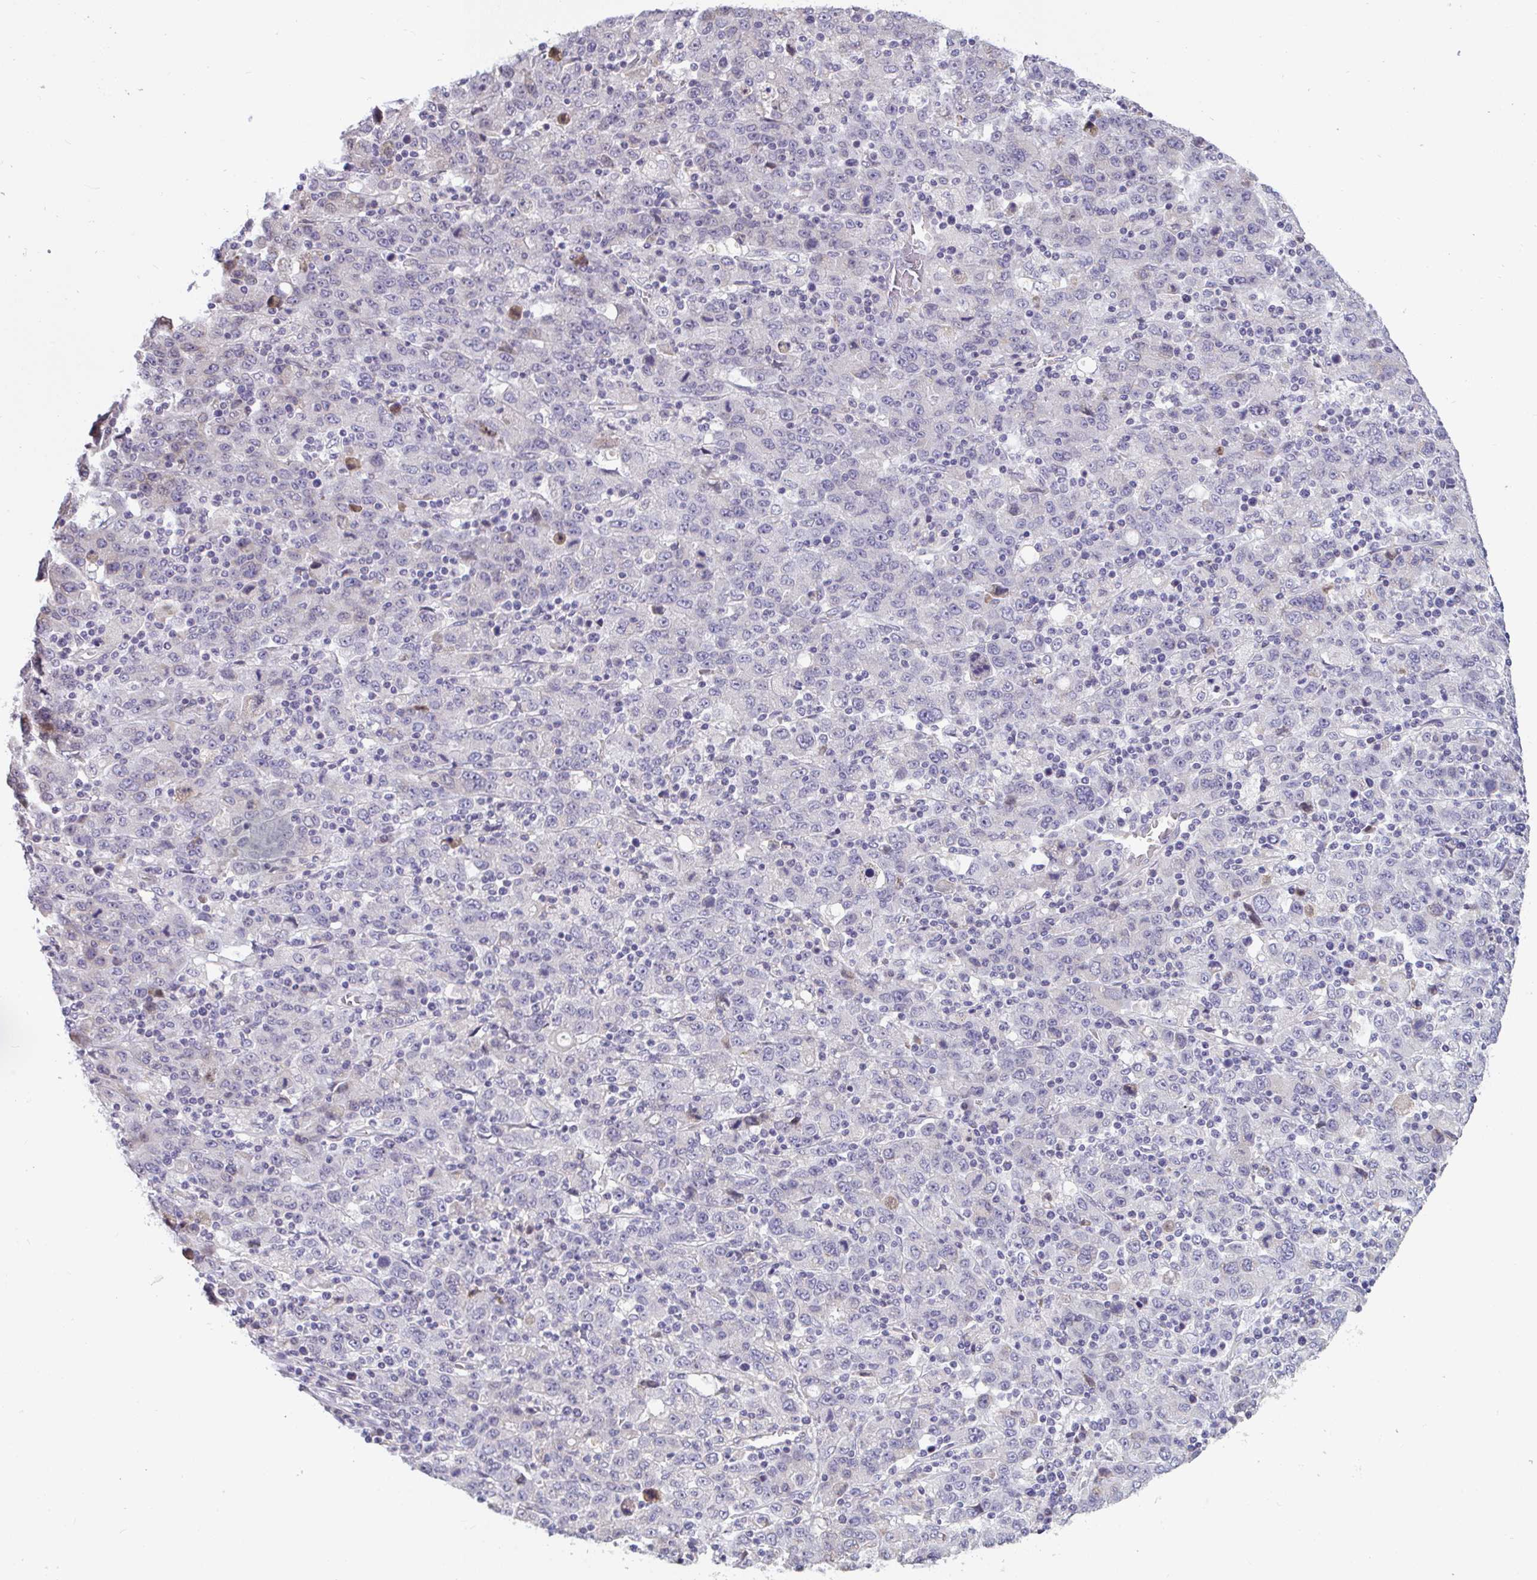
{"staining": {"intensity": "negative", "quantity": "none", "location": "none"}, "tissue": "stomach cancer", "cell_type": "Tumor cells", "image_type": "cancer", "snomed": [{"axis": "morphology", "description": "Adenocarcinoma, NOS"}, {"axis": "topography", "description": "Stomach, upper"}], "caption": "This is an IHC image of human stomach adenocarcinoma. There is no expression in tumor cells.", "gene": "SEMA6B", "patient": {"sex": "male", "age": 69}}